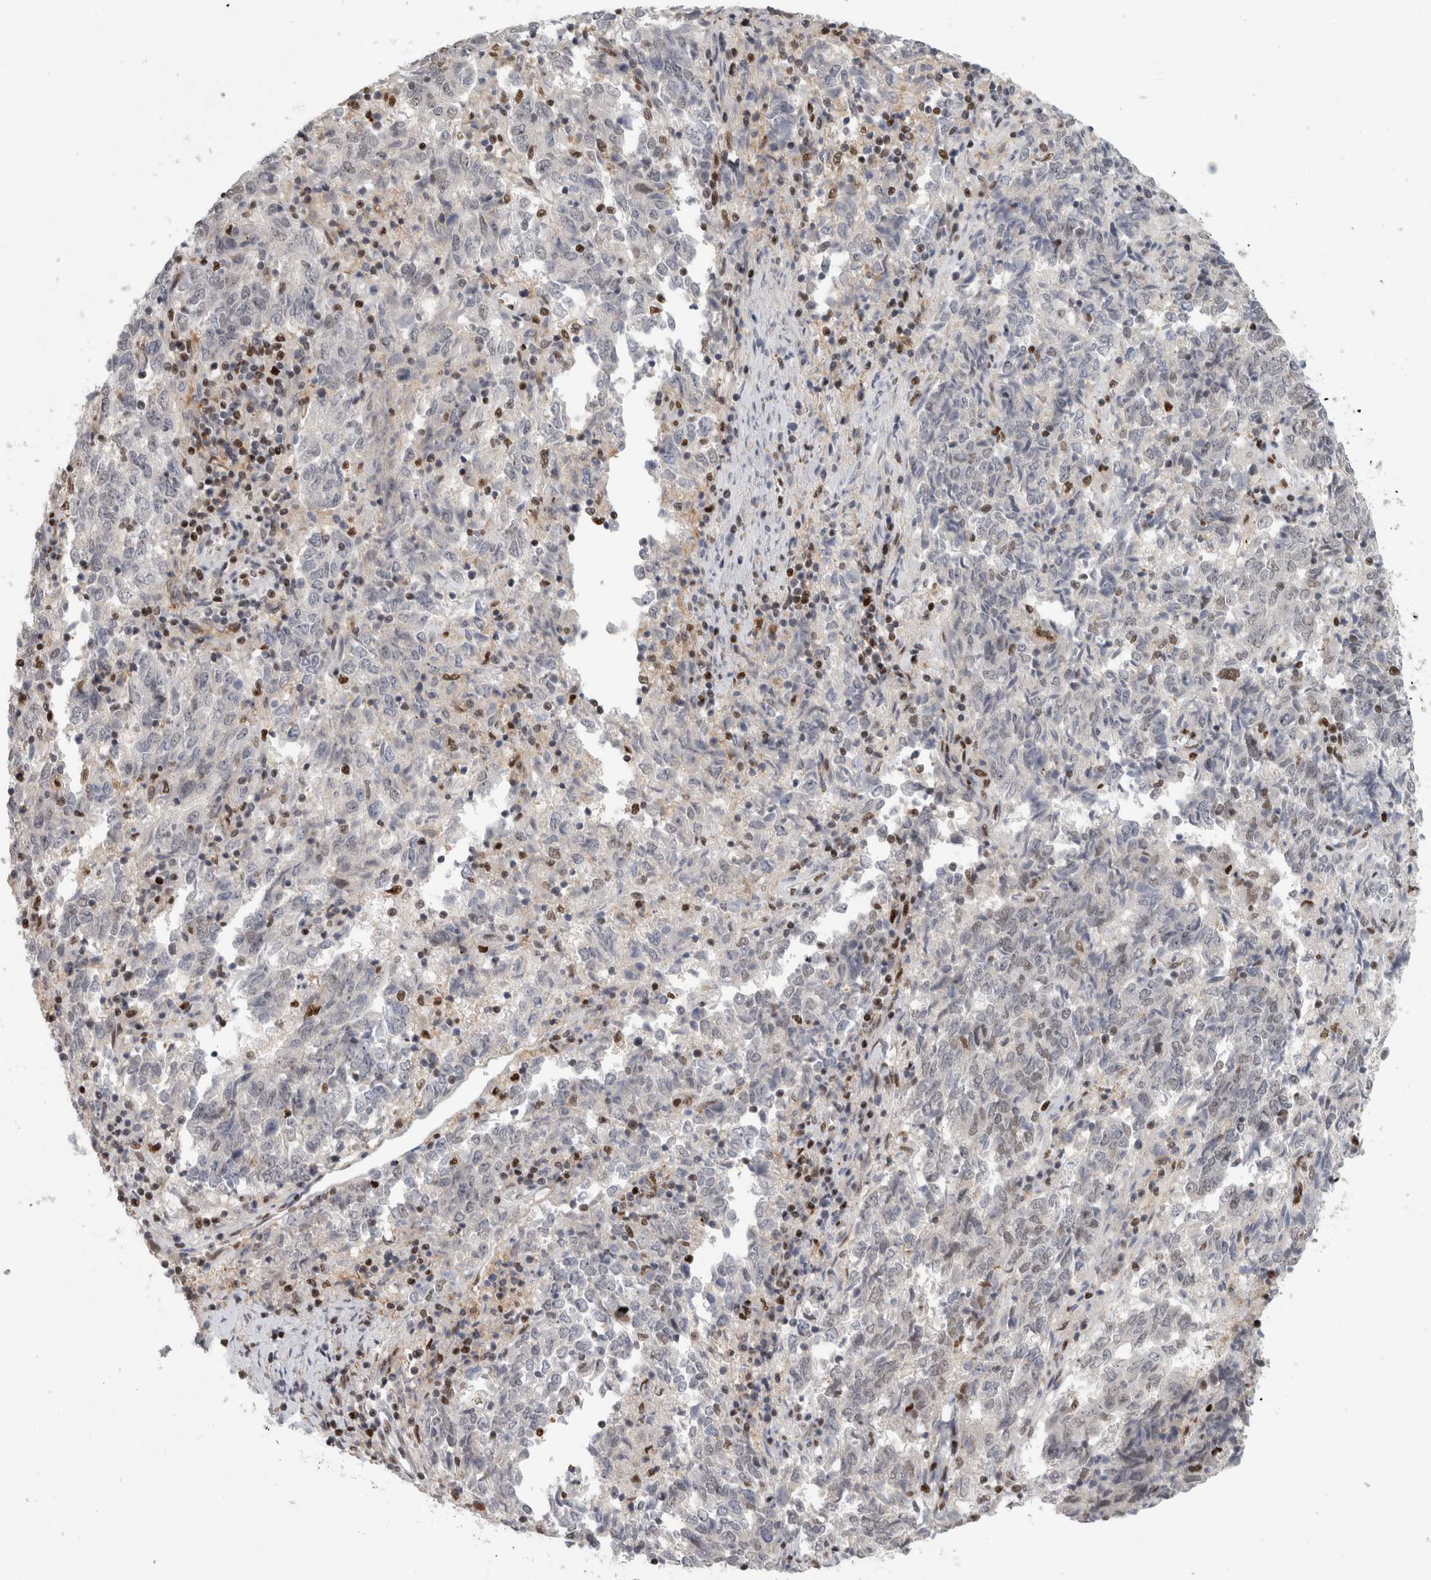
{"staining": {"intensity": "negative", "quantity": "none", "location": "none"}, "tissue": "endometrial cancer", "cell_type": "Tumor cells", "image_type": "cancer", "snomed": [{"axis": "morphology", "description": "Adenocarcinoma, NOS"}, {"axis": "topography", "description": "Endometrium"}], "caption": "This is a micrograph of IHC staining of endometrial cancer (adenocarcinoma), which shows no positivity in tumor cells.", "gene": "SRARP", "patient": {"sex": "female", "age": 80}}